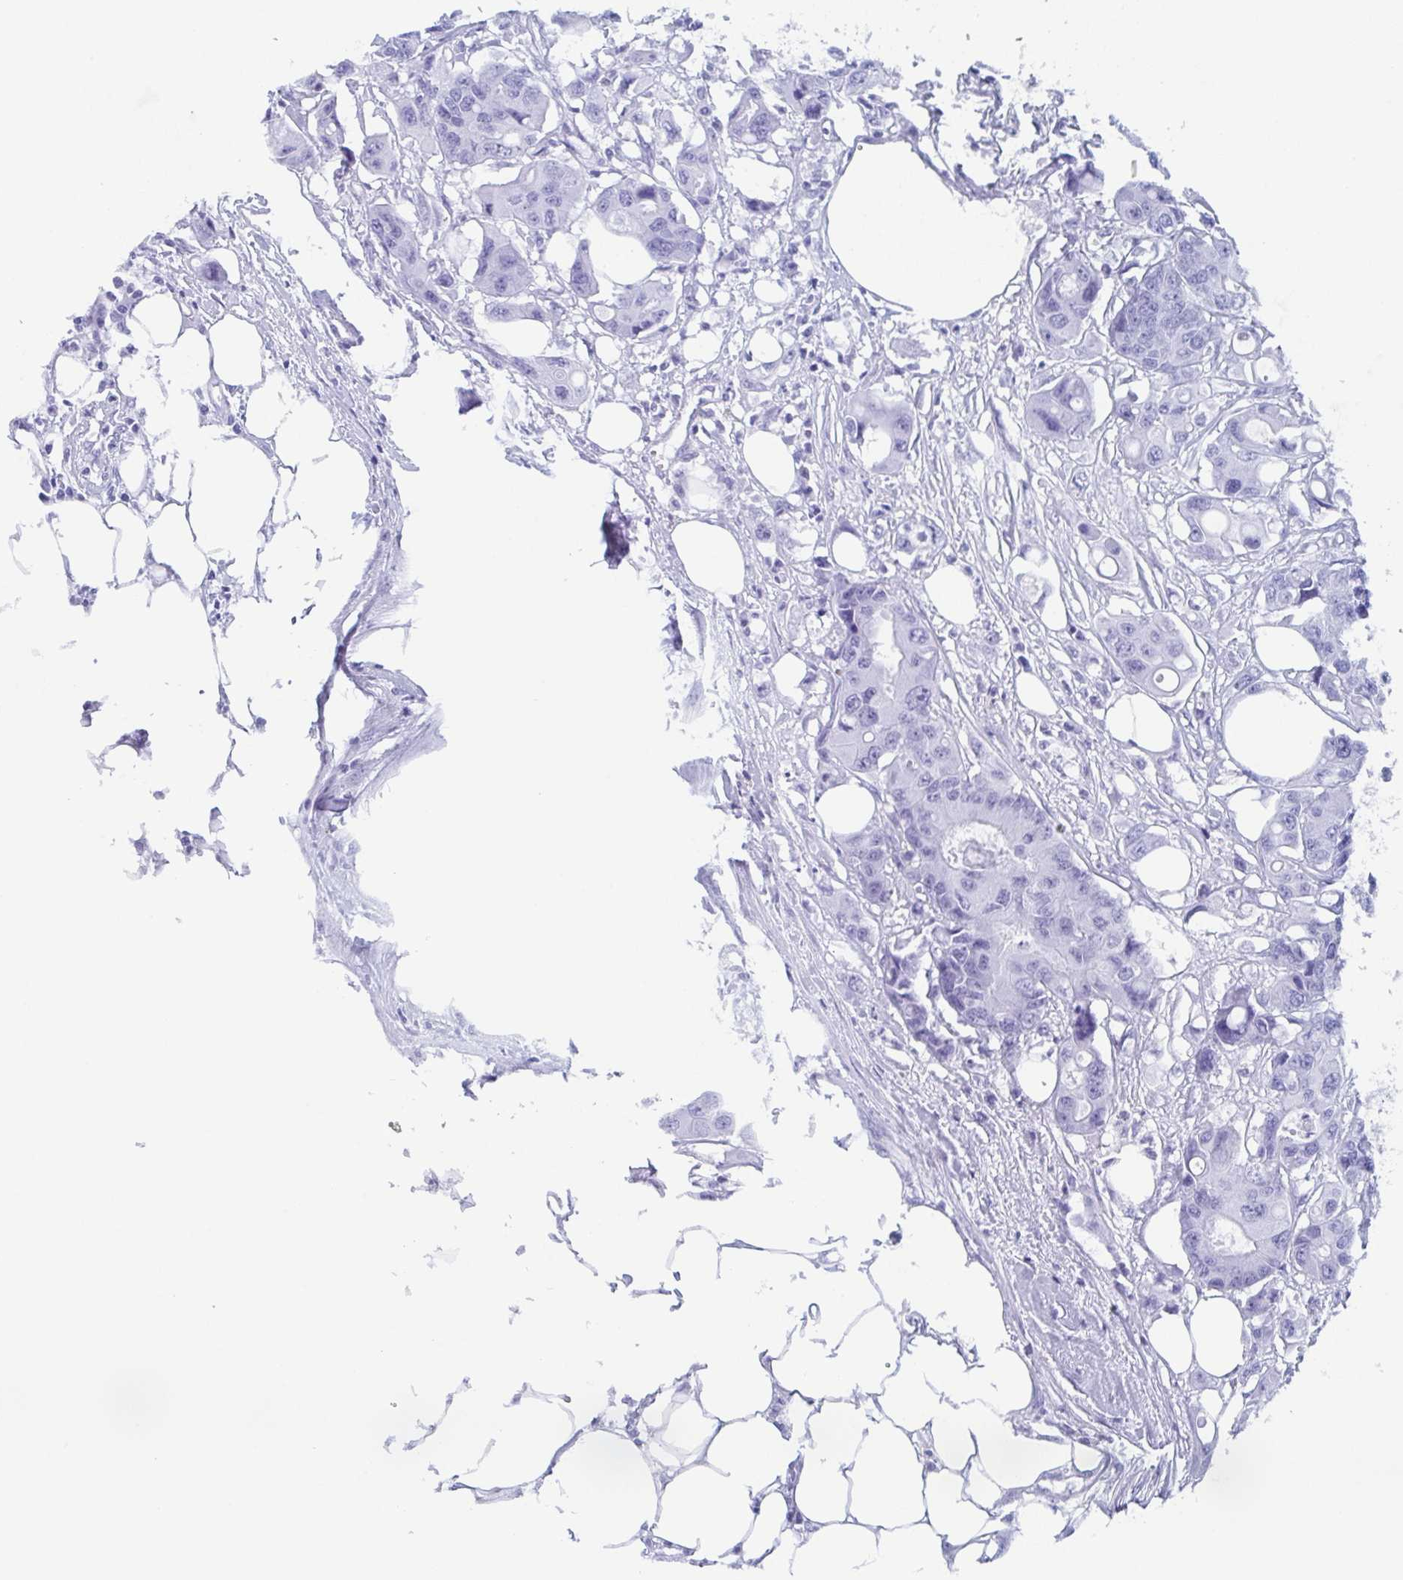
{"staining": {"intensity": "negative", "quantity": "none", "location": "none"}, "tissue": "colorectal cancer", "cell_type": "Tumor cells", "image_type": "cancer", "snomed": [{"axis": "morphology", "description": "Adenocarcinoma, NOS"}, {"axis": "topography", "description": "Colon"}], "caption": "There is no significant expression in tumor cells of colorectal adenocarcinoma.", "gene": "LYRM2", "patient": {"sex": "male", "age": 77}}